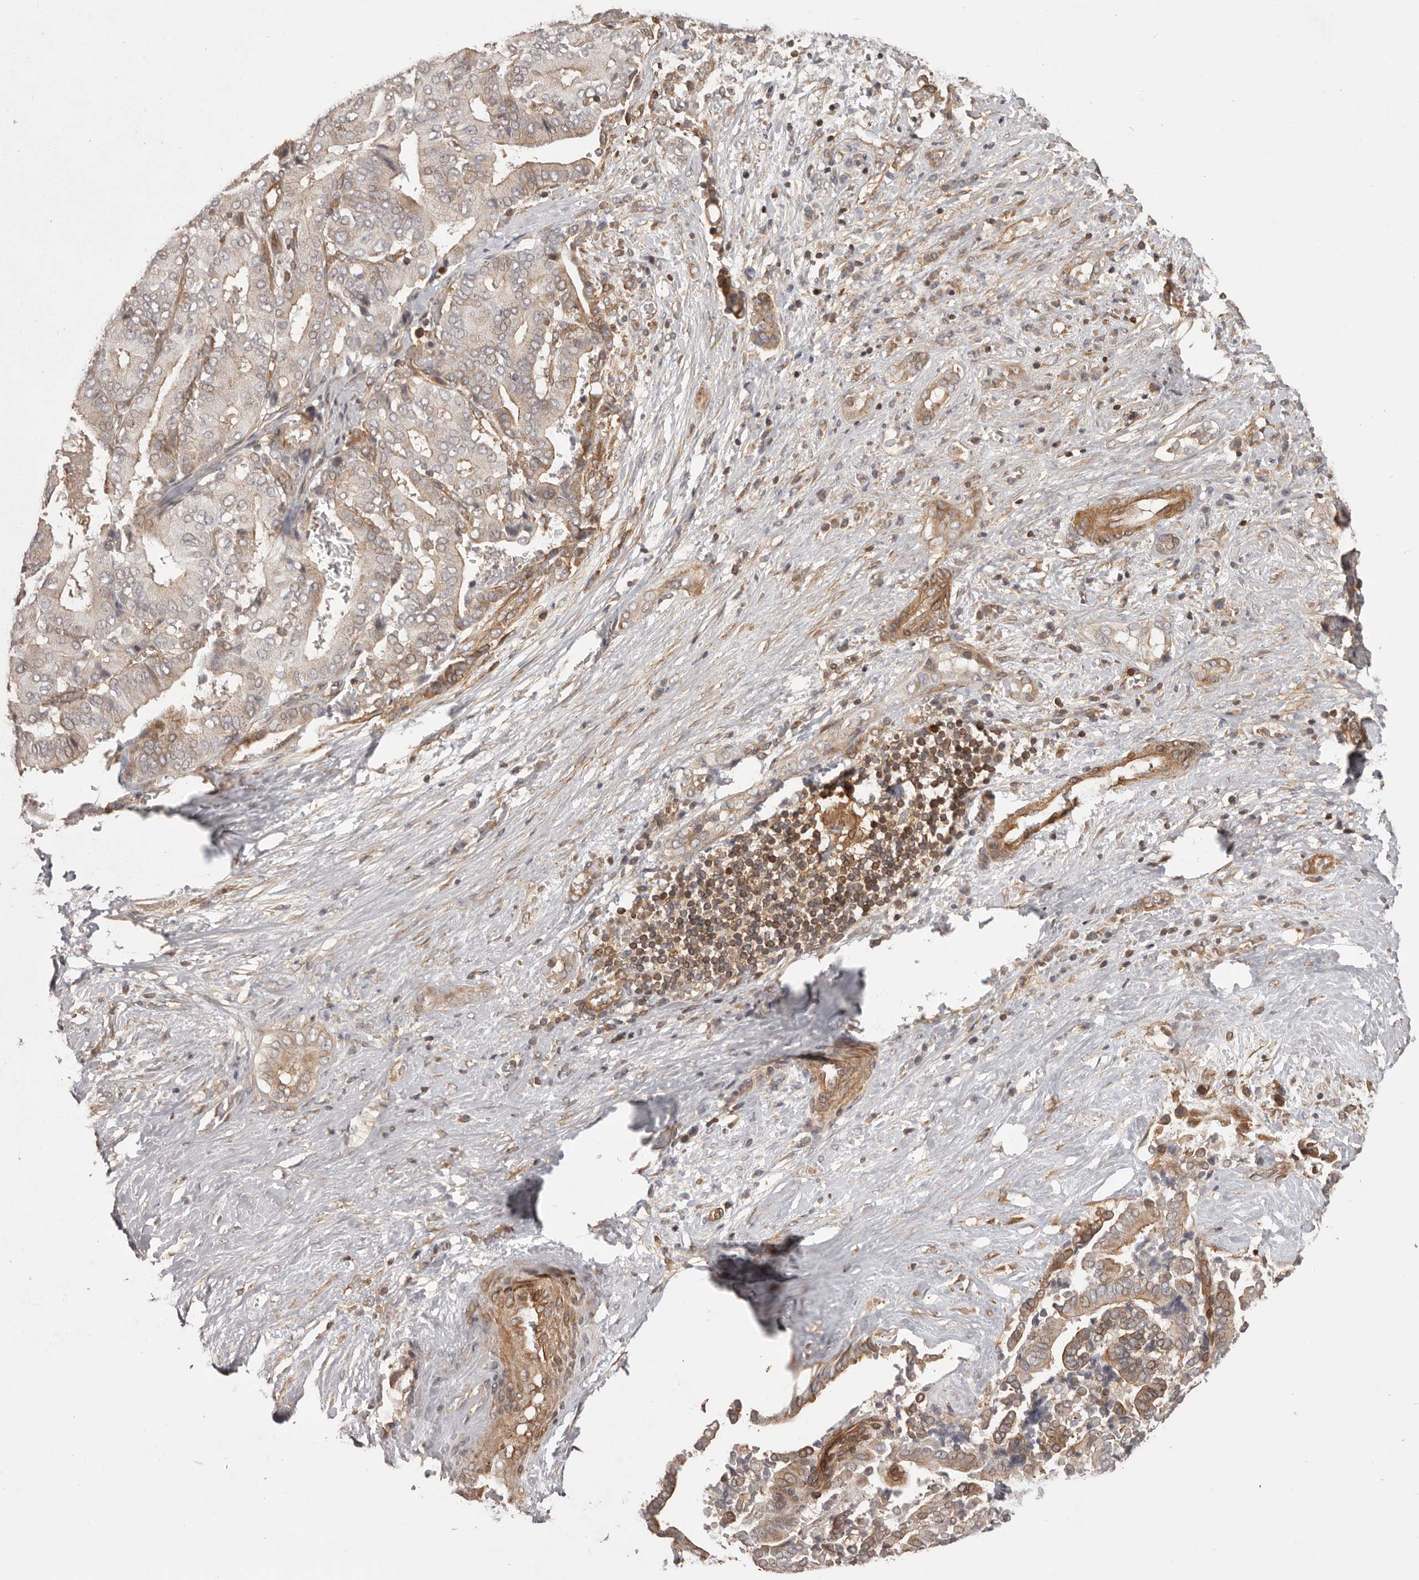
{"staining": {"intensity": "moderate", "quantity": "25%-75%", "location": "cytoplasmic/membranous"}, "tissue": "liver cancer", "cell_type": "Tumor cells", "image_type": "cancer", "snomed": [{"axis": "morphology", "description": "Cholangiocarcinoma"}, {"axis": "topography", "description": "Liver"}], "caption": "Immunohistochemical staining of human liver cancer demonstrates moderate cytoplasmic/membranous protein expression in approximately 25%-75% of tumor cells.", "gene": "NFKBIA", "patient": {"sex": "female", "age": 75}}